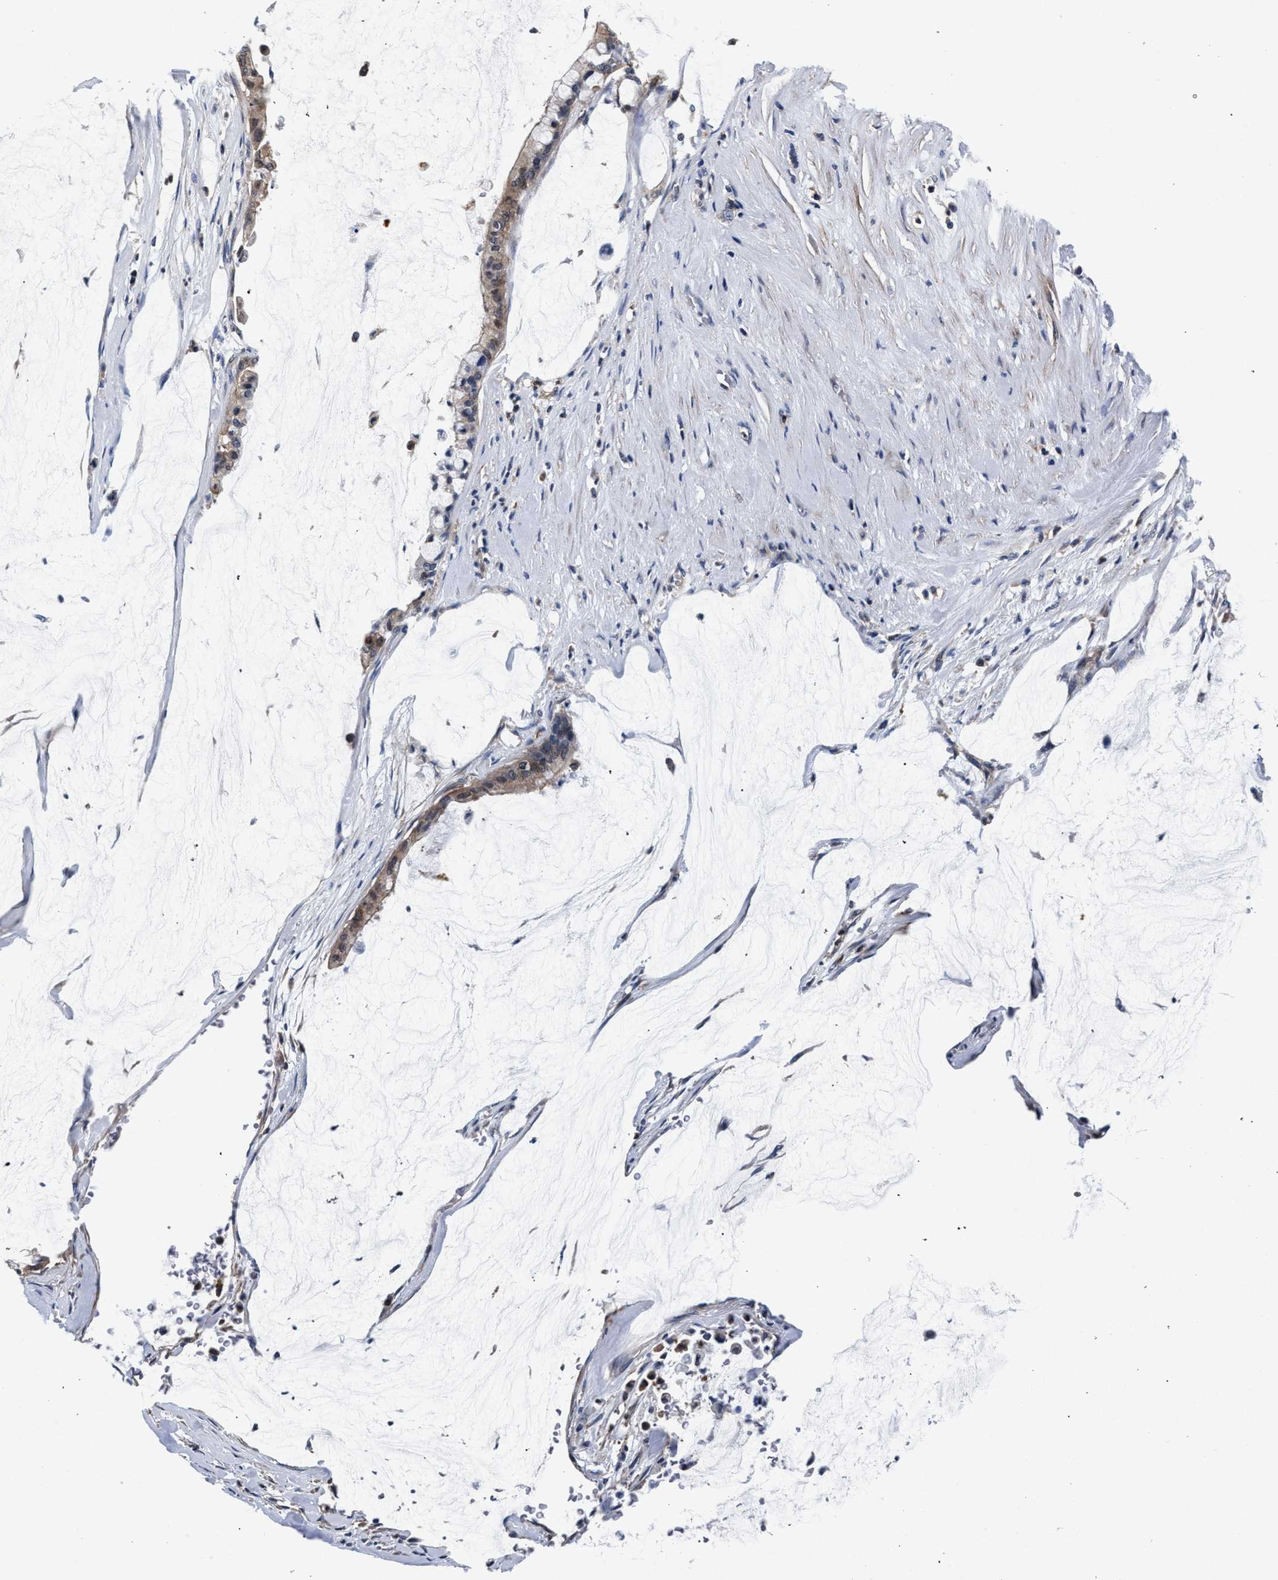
{"staining": {"intensity": "weak", "quantity": ">75%", "location": "cytoplasmic/membranous"}, "tissue": "pancreatic cancer", "cell_type": "Tumor cells", "image_type": "cancer", "snomed": [{"axis": "morphology", "description": "Adenocarcinoma, NOS"}, {"axis": "topography", "description": "Pancreas"}], "caption": "Pancreatic cancer stained with DAB (3,3'-diaminobenzidine) immunohistochemistry shows low levels of weak cytoplasmic/membranous expression in approximately >75% of tumor cells.", "gene": "LASP1", "patient": {"sex": "male", "age": 41}}